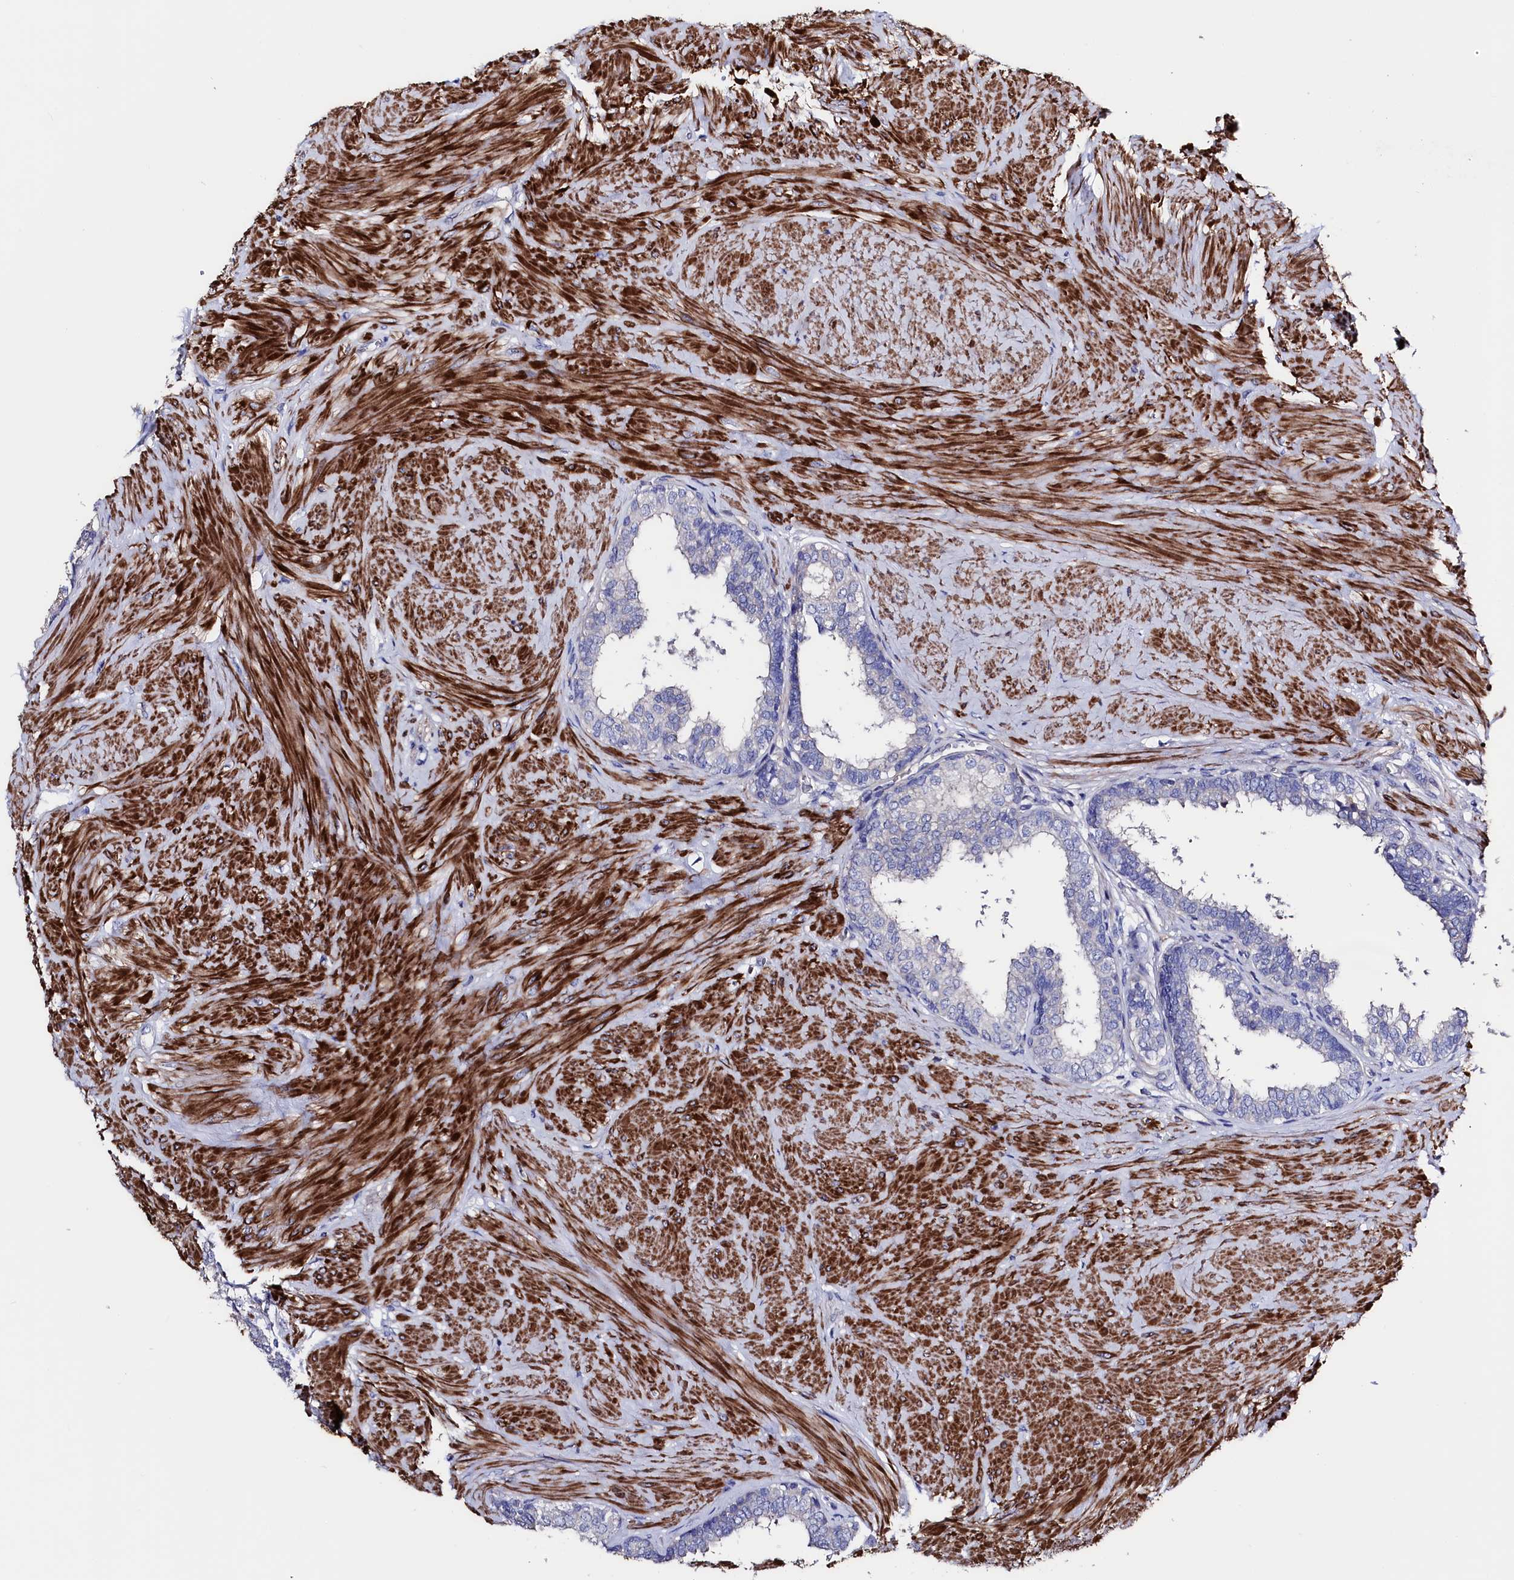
{"staining": {"intensity": "weak", "quantity": "<25%", "location": "cytoplasmic/membranous"}, "tissue": "prostate", "cell_type": "Glandular cells", "image_type": "normal", "snomed": [{"axis": "morphology", "description": "Normal tissue, NOS"}, {"axis": "topography", "description": "Prostate"}], "caption": "The micrograph shows no significant staining in glandular cells of prostate. The staining is performed using DAB brown chromogen with nuclei counter-stained in using hematoxylin.", "gene": "WNT8A", "patient": {"sex": "male", "age": 48}}